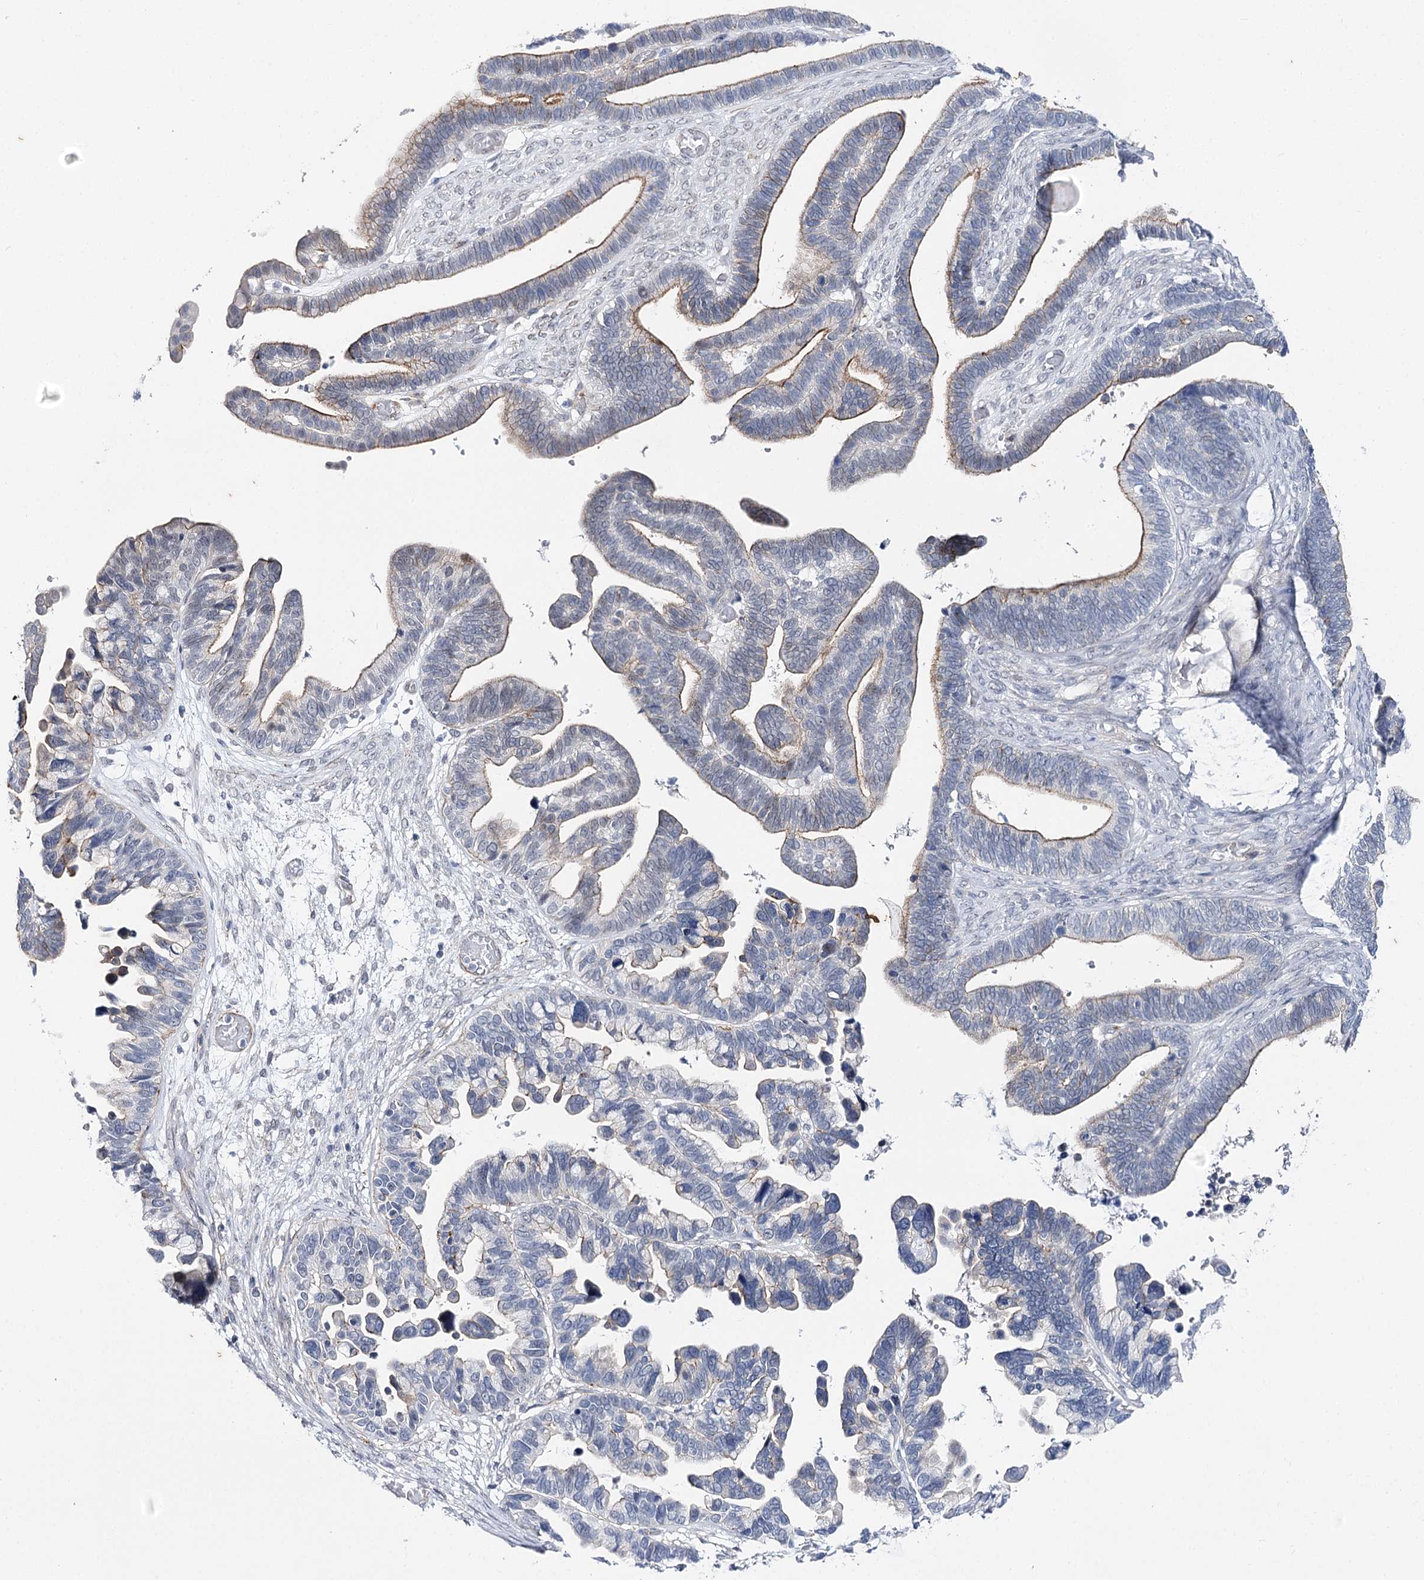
{"staining": {"intensity": "weak", "quantity": "<25%", "location": "cytoplasmic/membranous"}, "tissue": "ovarian cancer", "cell_type": "Tumor cells", "image_type": "cancer", "snomed": [{"axis": "morphology", "description": "Cystadenocarcinoma, serous, NOS"}, {"axis": "topography", "description": "Ovary"}], "caption": "Ovarian serous cystadenocarcinoma was stained to show a protein in brown. There is no significant staining in tumor cells.", "gene": "AGXT2", "patient": {"sex": "female", "age": 56}}